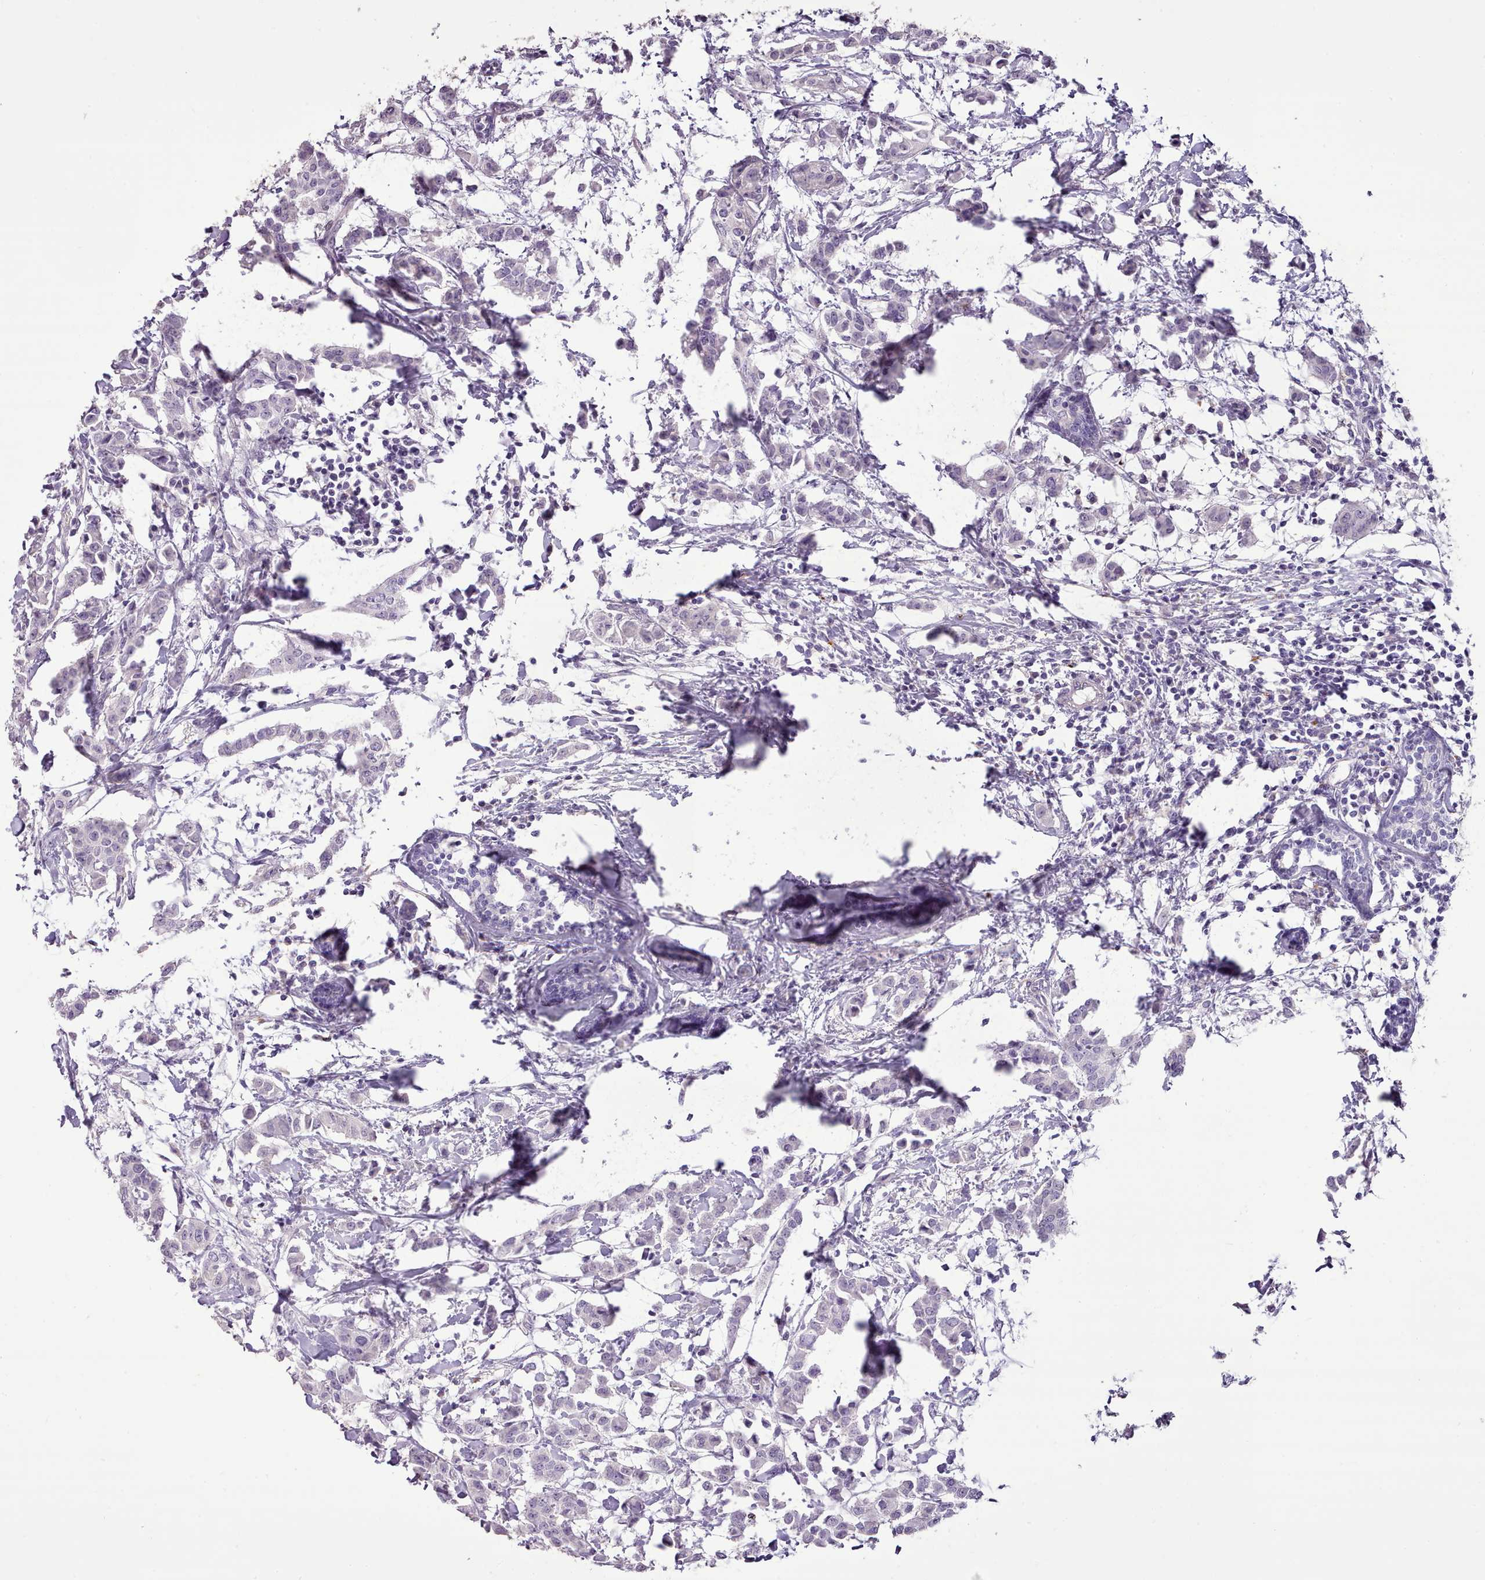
{"staining": {"intensity": "negative", "quantity": "none", "location": "none"}, "tissue": "breast cancer", "cell_type": "Tumor cells", "image_type": "cancer", "snomed": [{"axis": "morphology", "description": "Duct carcinoma"}, {"axis": "topography", "description": "Breast"}], "caption": "This is a histopathology image of immunohistochemistry staining of breast cancer, which shows no positivity in tumor cells. (DAB (3,3'-diaminobenzidine) immunohistochemistry (IHC), high magnification).", "gene": "BLOC1S2", "patient": {"sex": "female", "age": 40}}